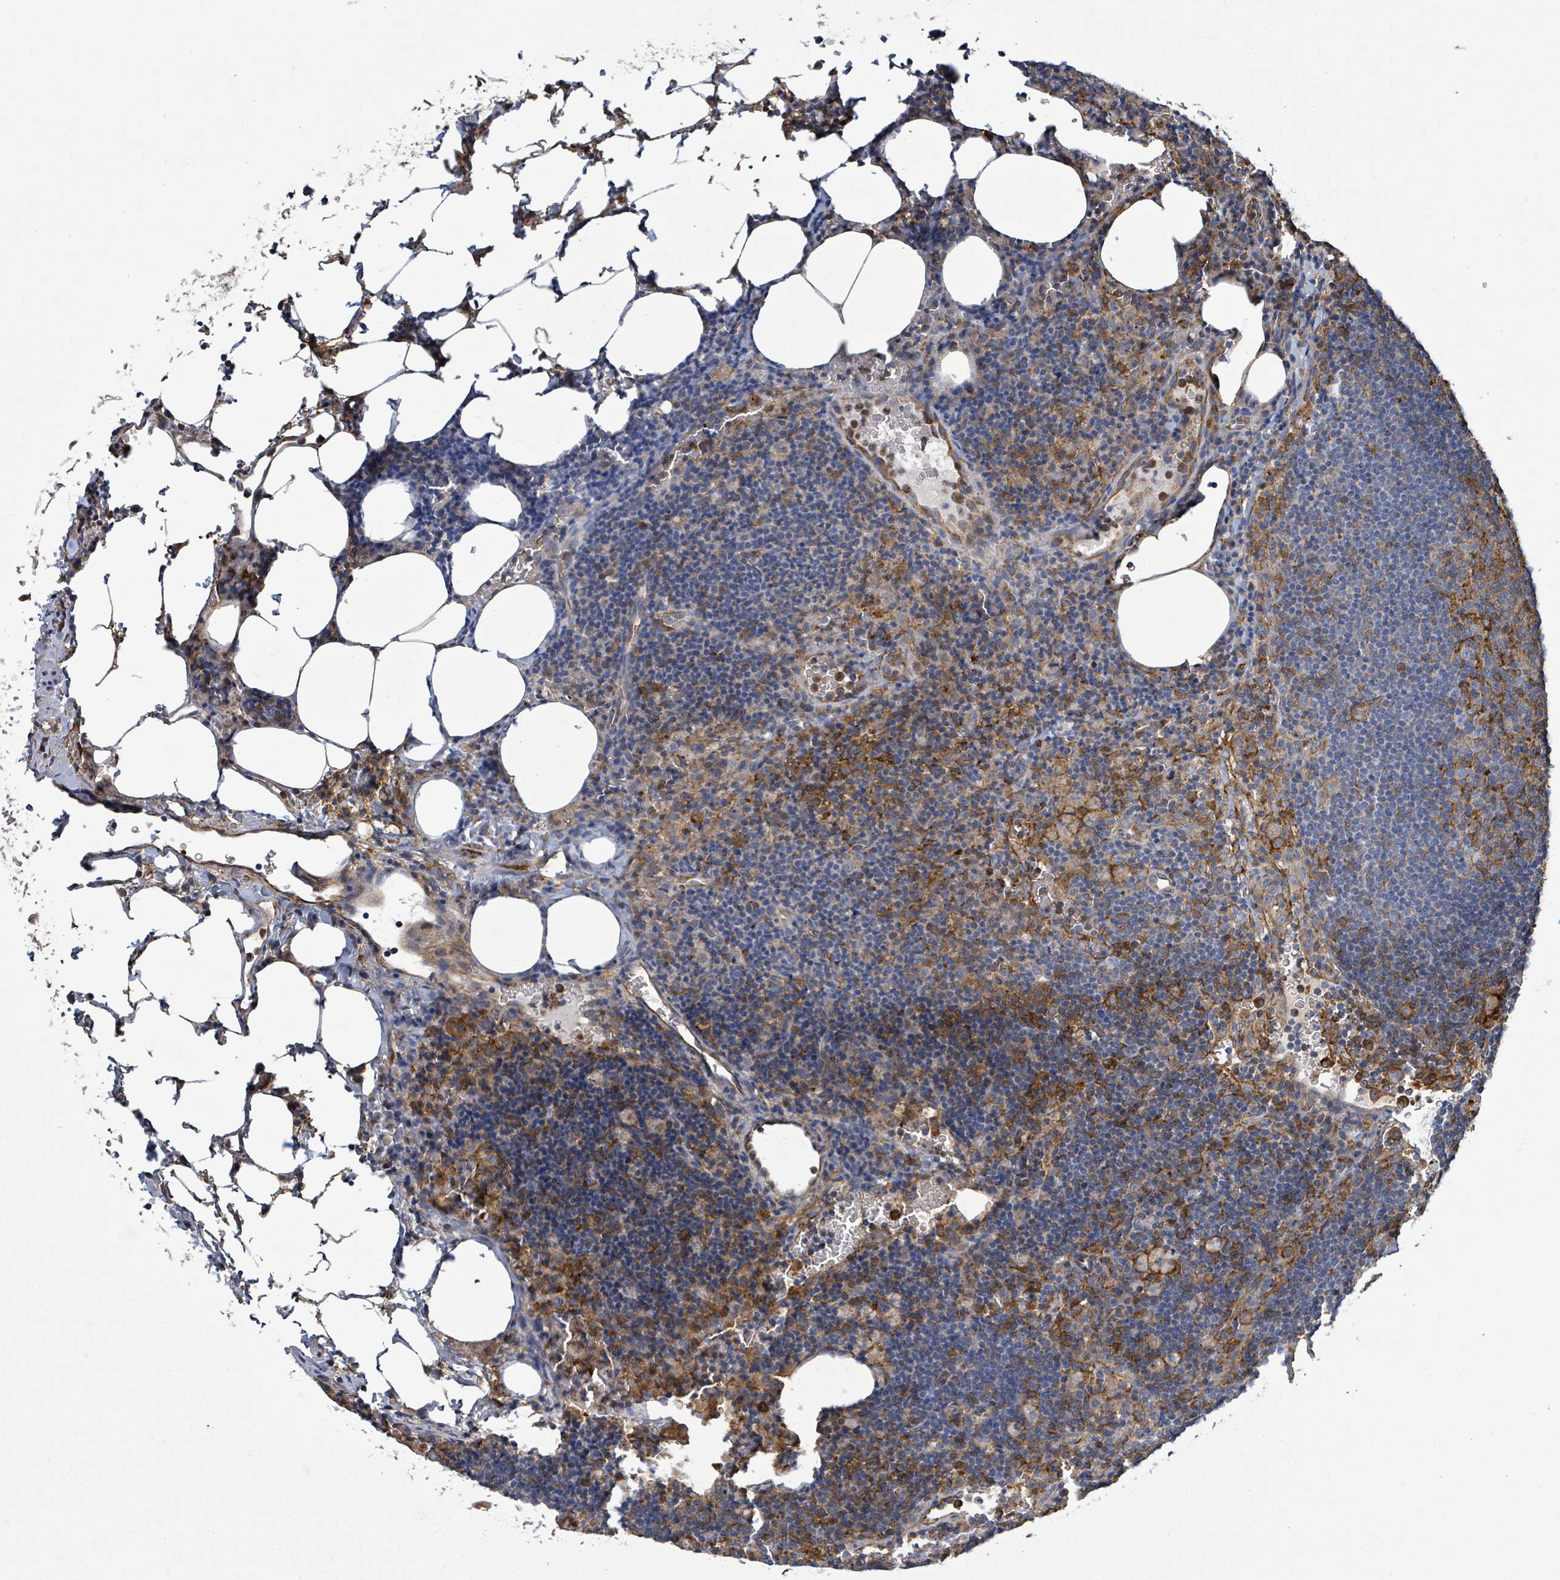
{"staining": {"intensity": "moderate", "quantity": "25%-75%", "location": "cytoplasmic/membranous"}, "tissue": "lymph node", "cell_type": "Non-germinal center cells", "image_type": "normal", "snomed": [{"axis": "morphology", "description": "Normal tissue, NOS"}, {"axis": "topography", "description": "Lymph node"}], "caption": "Protein expression by immunohistochemistry displays moderate cytoplasmic/membranous staining in about 25%-75% of non-germinal center cells in normal lymph node. (DAB (3,3'-diaminobenzidine) IHC with brightfield microscopy, high magnification).", "gene": "EGFL7", "patient": {"sex": "male", "age": 62}}